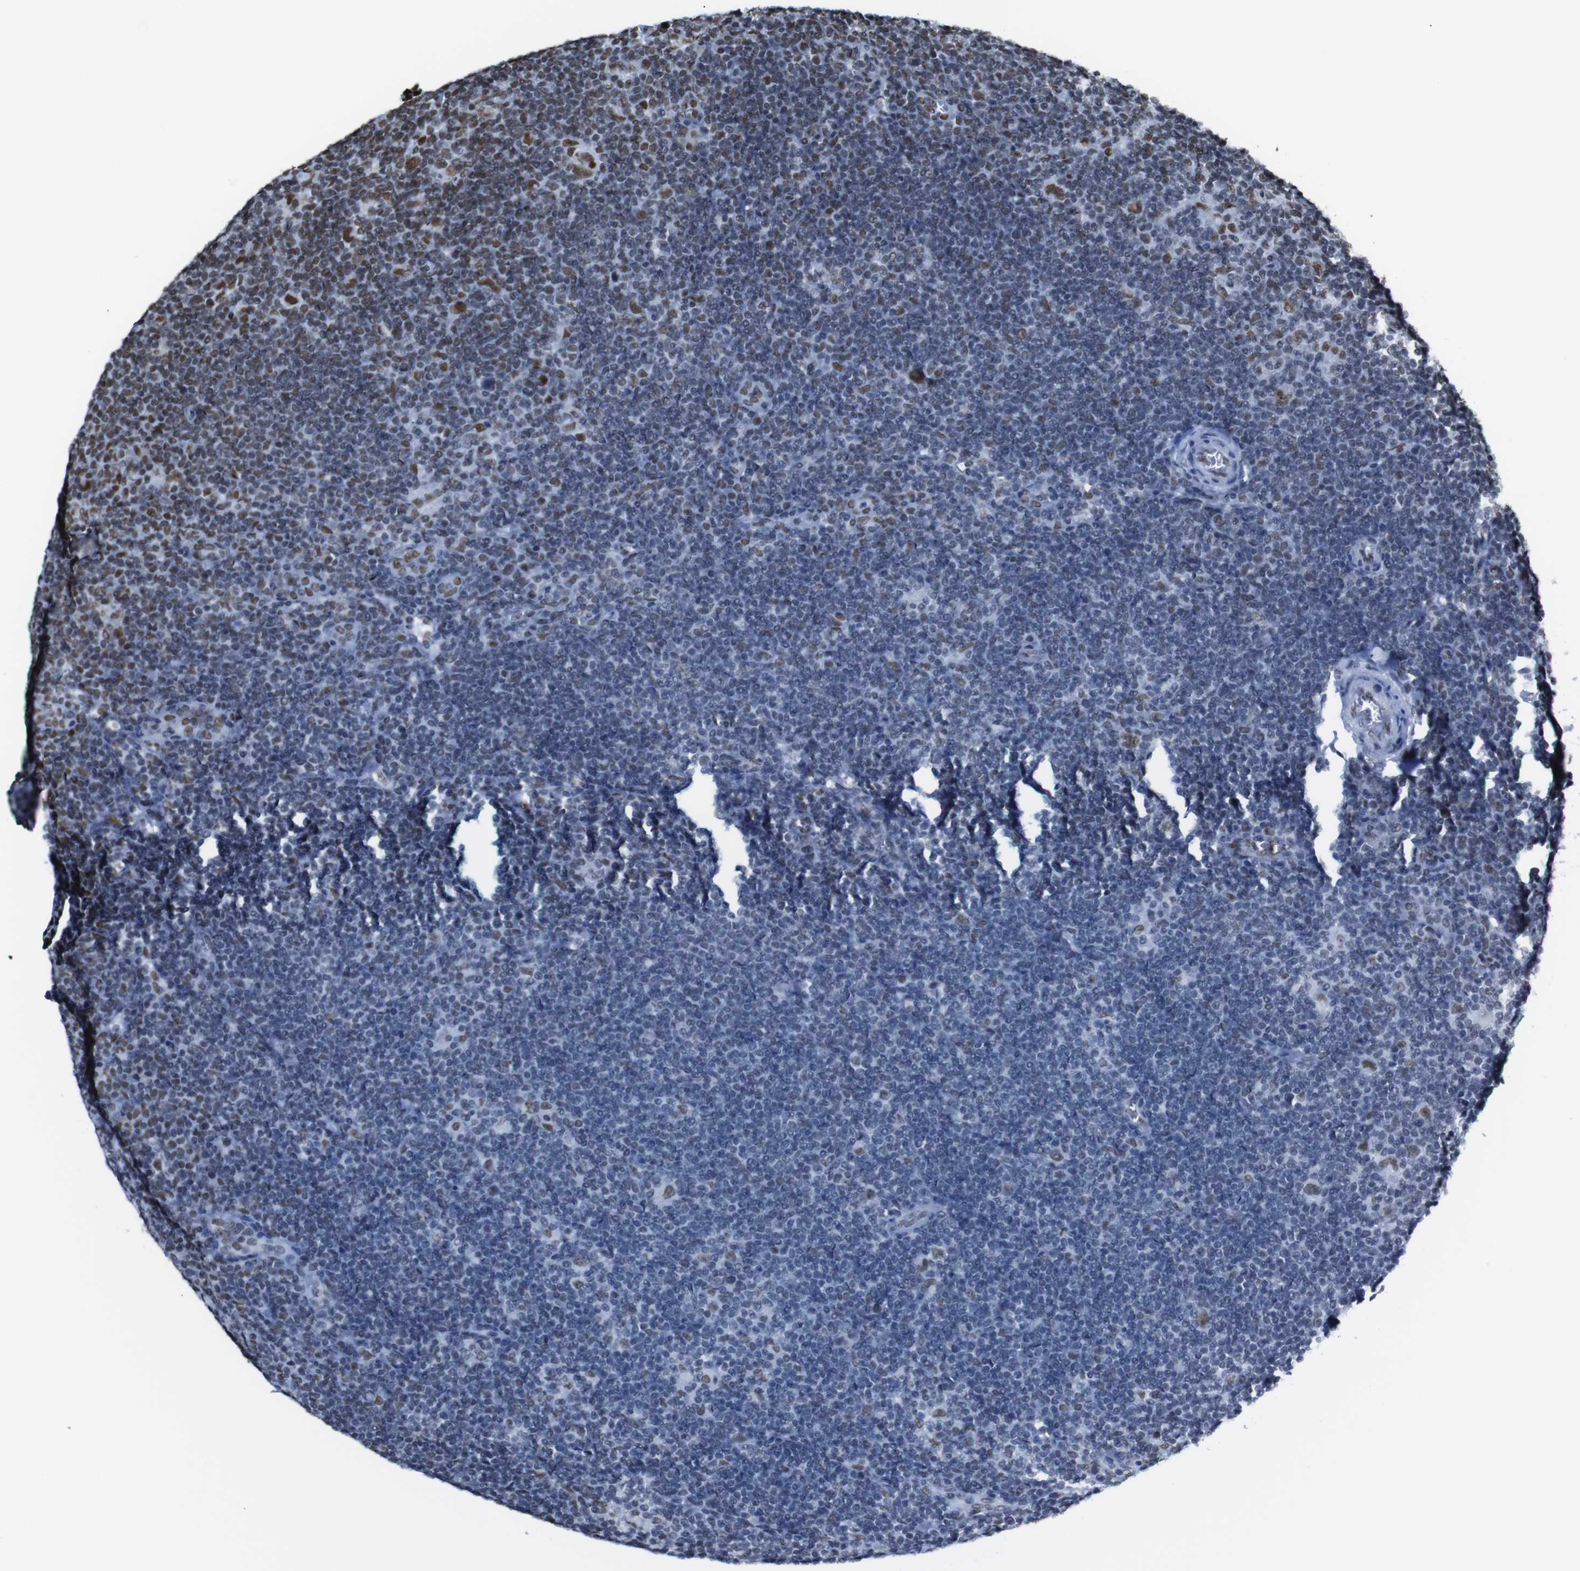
{"staining": {"intensity": "moderate", "quantity": ">75%", "location": "nuclear"}, "tissue": "lymphoma", "cell_type": "Tumor cells", "image_type": "cancer", "snomed": [{"axis": "morphology", "description": "Hodgkin's disease, NOS"}, {"axis": "topography", "description": "Lymph node"}], "caption": "Moderate nuclear protein staining is seen in about >75% of tumor cells in lymphoma. (Stains: DAB in brown, nuclei in blue, Microscopy: brightfield microscopy at high magnification).", "gene": "ROMO1", "patient": {"sex": "female", "age": 57}}